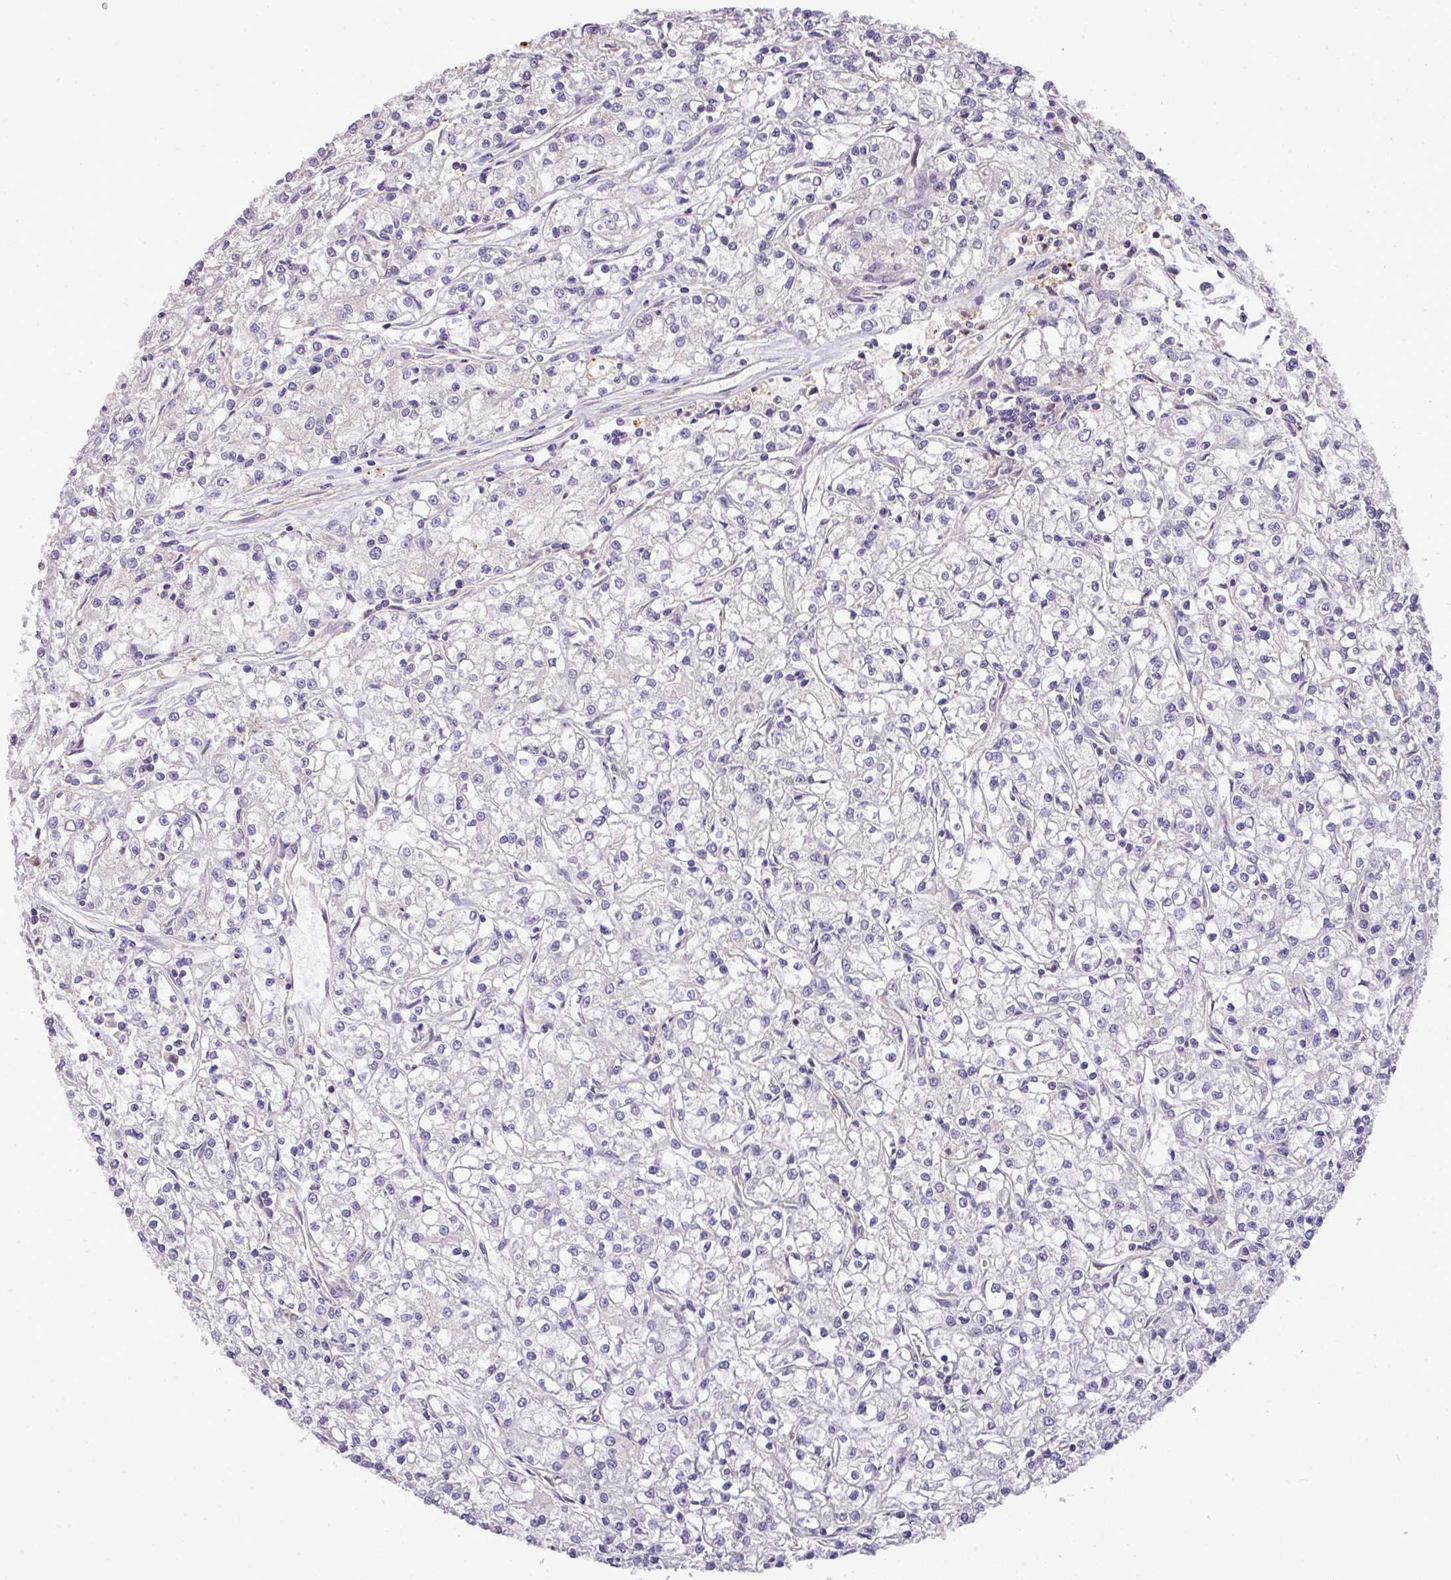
{"staining": {"intensity": "negative", "quantity": "none", "location": "none"}, "tissue": "renal cancer", "cell_type": "Tumor cells", "image_type": "cancer", "snomed": [{"axis": "morphology", "description": "Adenocarcinoma, NOS"}, {"axis": "topography", "description": "Kidney"}], "caption": "High magnification brightfield microscopy of adenocarcinoma (renal) stained with DAB (3,3'-diaminobenzidine) (brown) and counterstained with hematoxylin (blue): tumor cells show no significant staining.", "gene": "CASS4", "patient": {"sex": "female", "age": 59}}